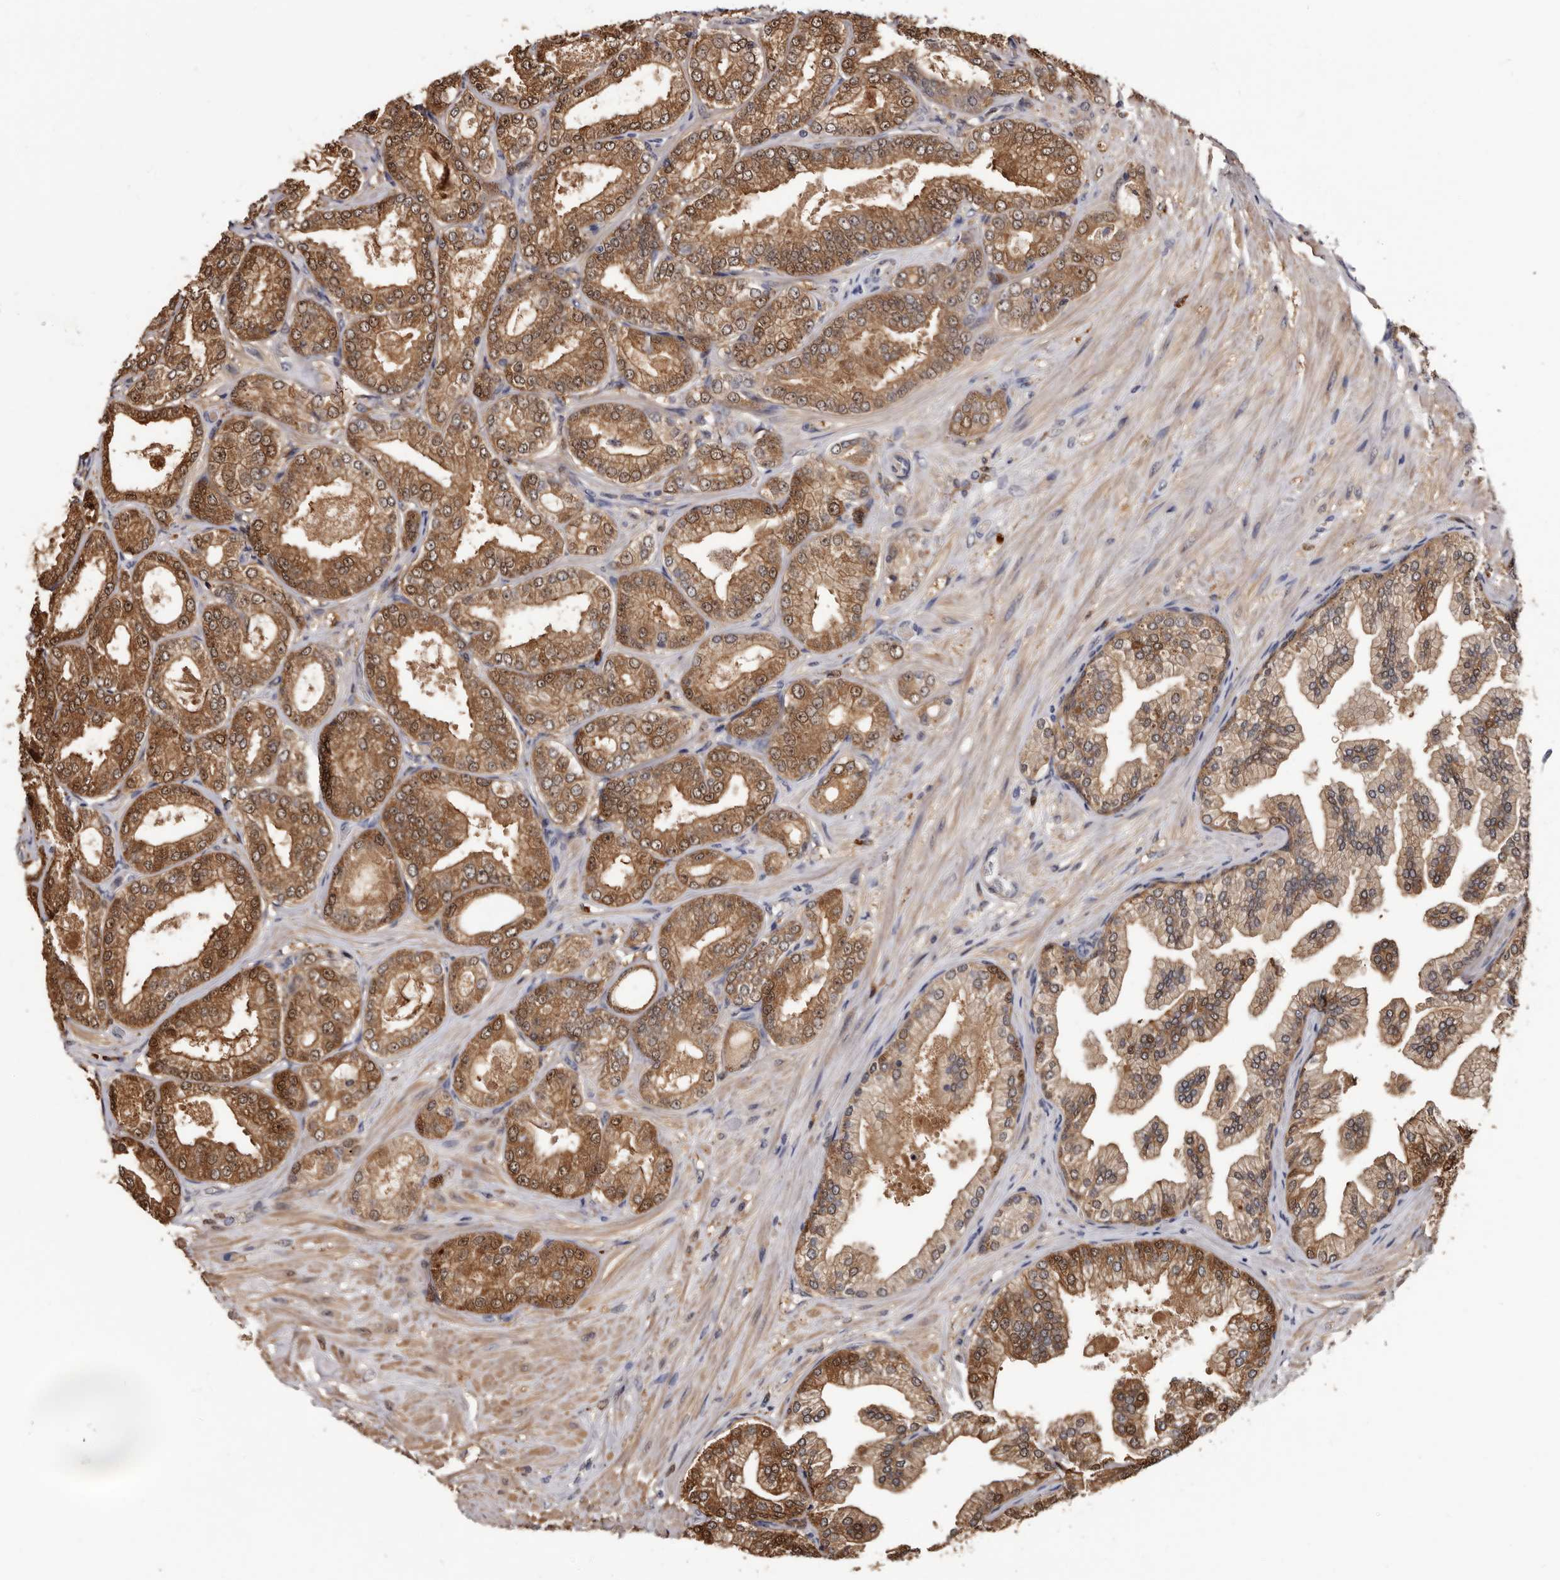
{"staining": {"intensity": "moderate", "quantity": ">75%", "location": "cytoplasmic/membranous,nuclear"}, "tissue": "prostate cancer", "cell_type": "Tumor cells", "image_type": "cancer", "snomed": [{"axis": "morphology", "description": "Adenocarcinoma, Low grade"}, {"axis": "topography", "description": "Prostate"}], "caption": "Adenocarcinoma (low-grade) (prostate) tissue exhibits moderate cytoplasmic/membranous and nuclear expression in about >75% of tumor cells", "gene": "DNPH1", "patient": {"sex": "male", "age": 63}}